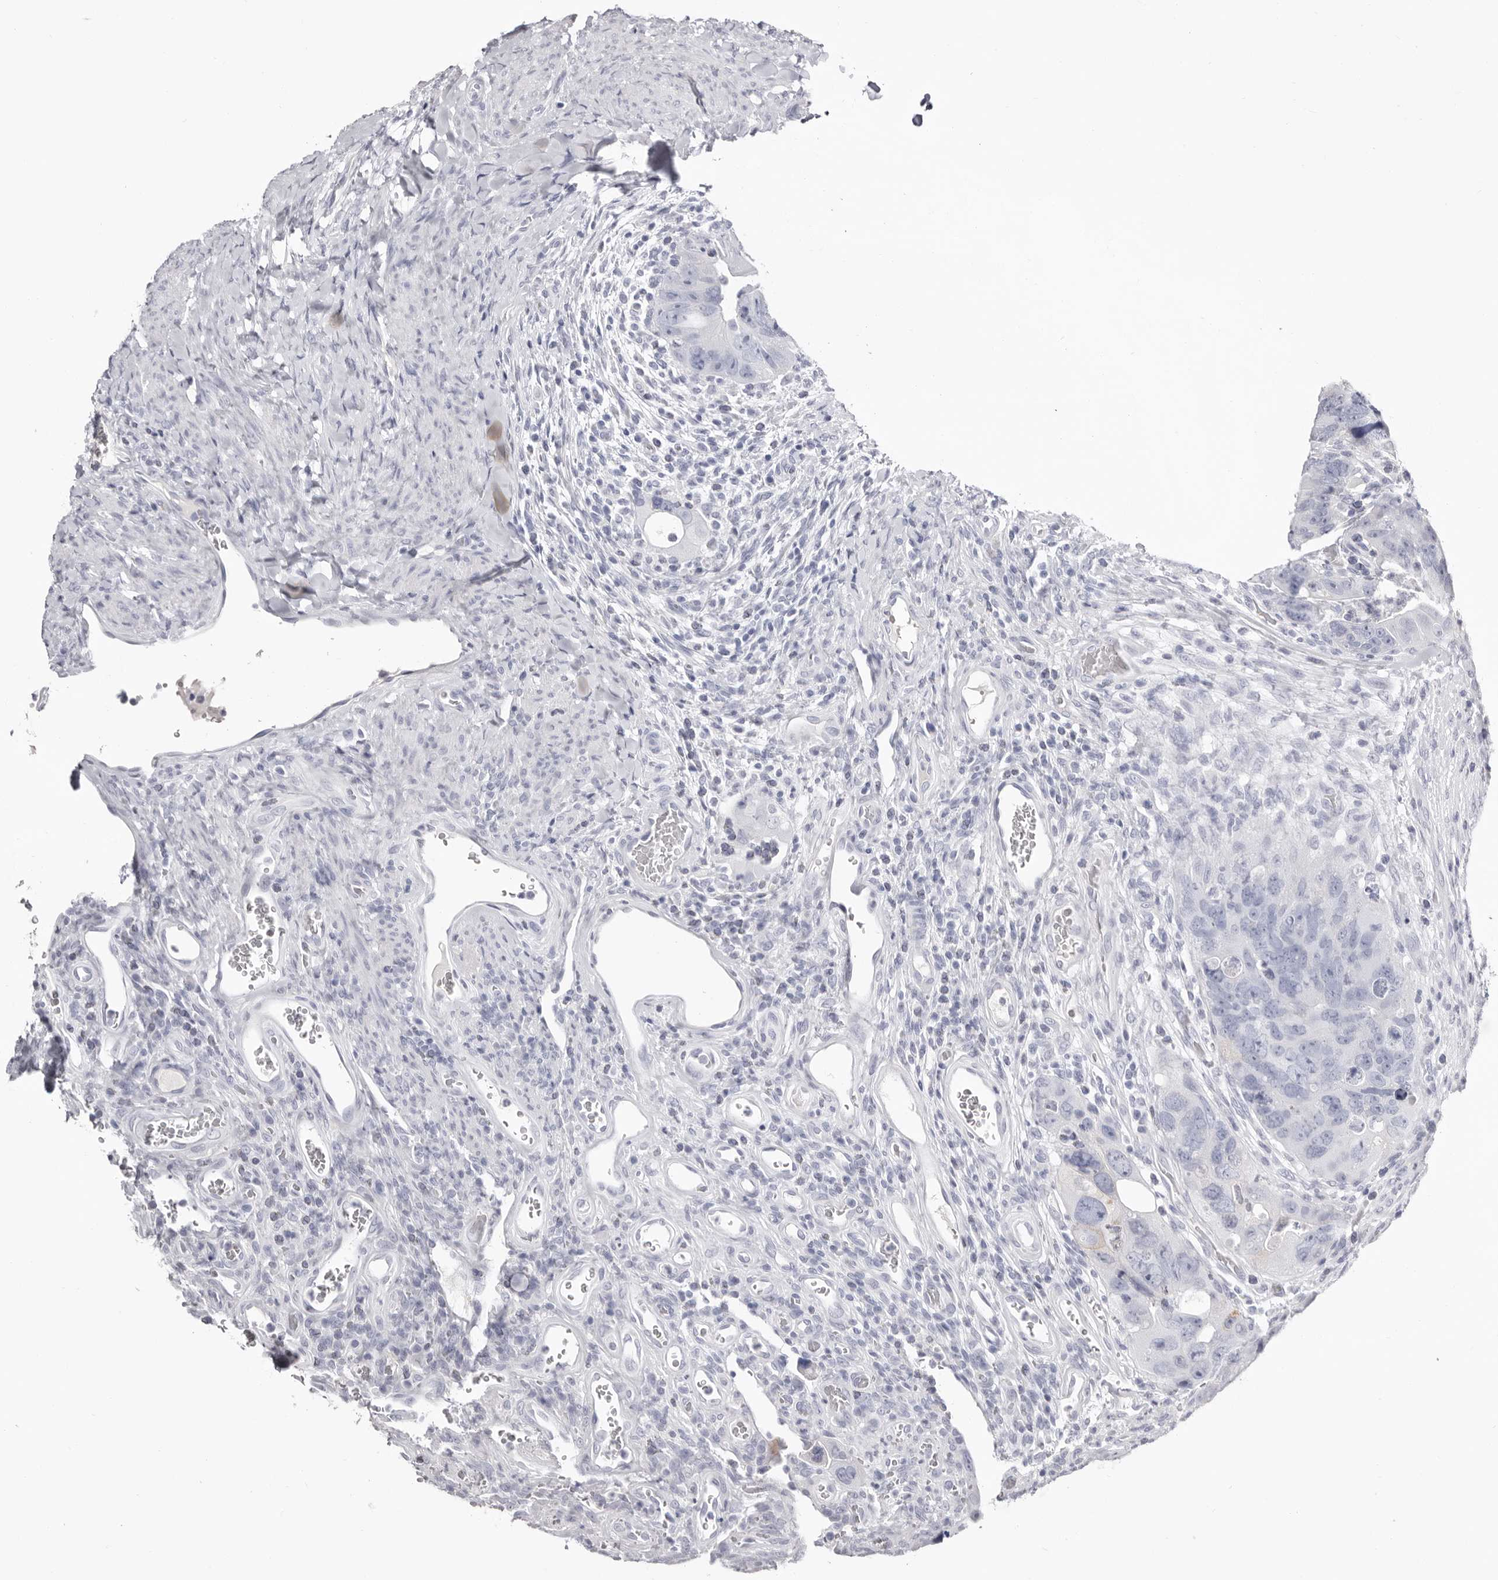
{"staining": {"intensity": "negative", "quantity": "none", "location": "none"}, "tissue": "colorectal cancer", "cell_type": "Tumor cells", "image_type": "cancer", "snomed": [{"axis": "morphology", "description": "Adenocarcinoma, NOS"}, {"axis": "topography", "description": "Rectum"}], "caption": "Immunohistochemical staining of colorectal cancer exhibits no significant positivity in tumor cells.", "gene": "LPO", "patient": {"sex": "male", "age": 59}}